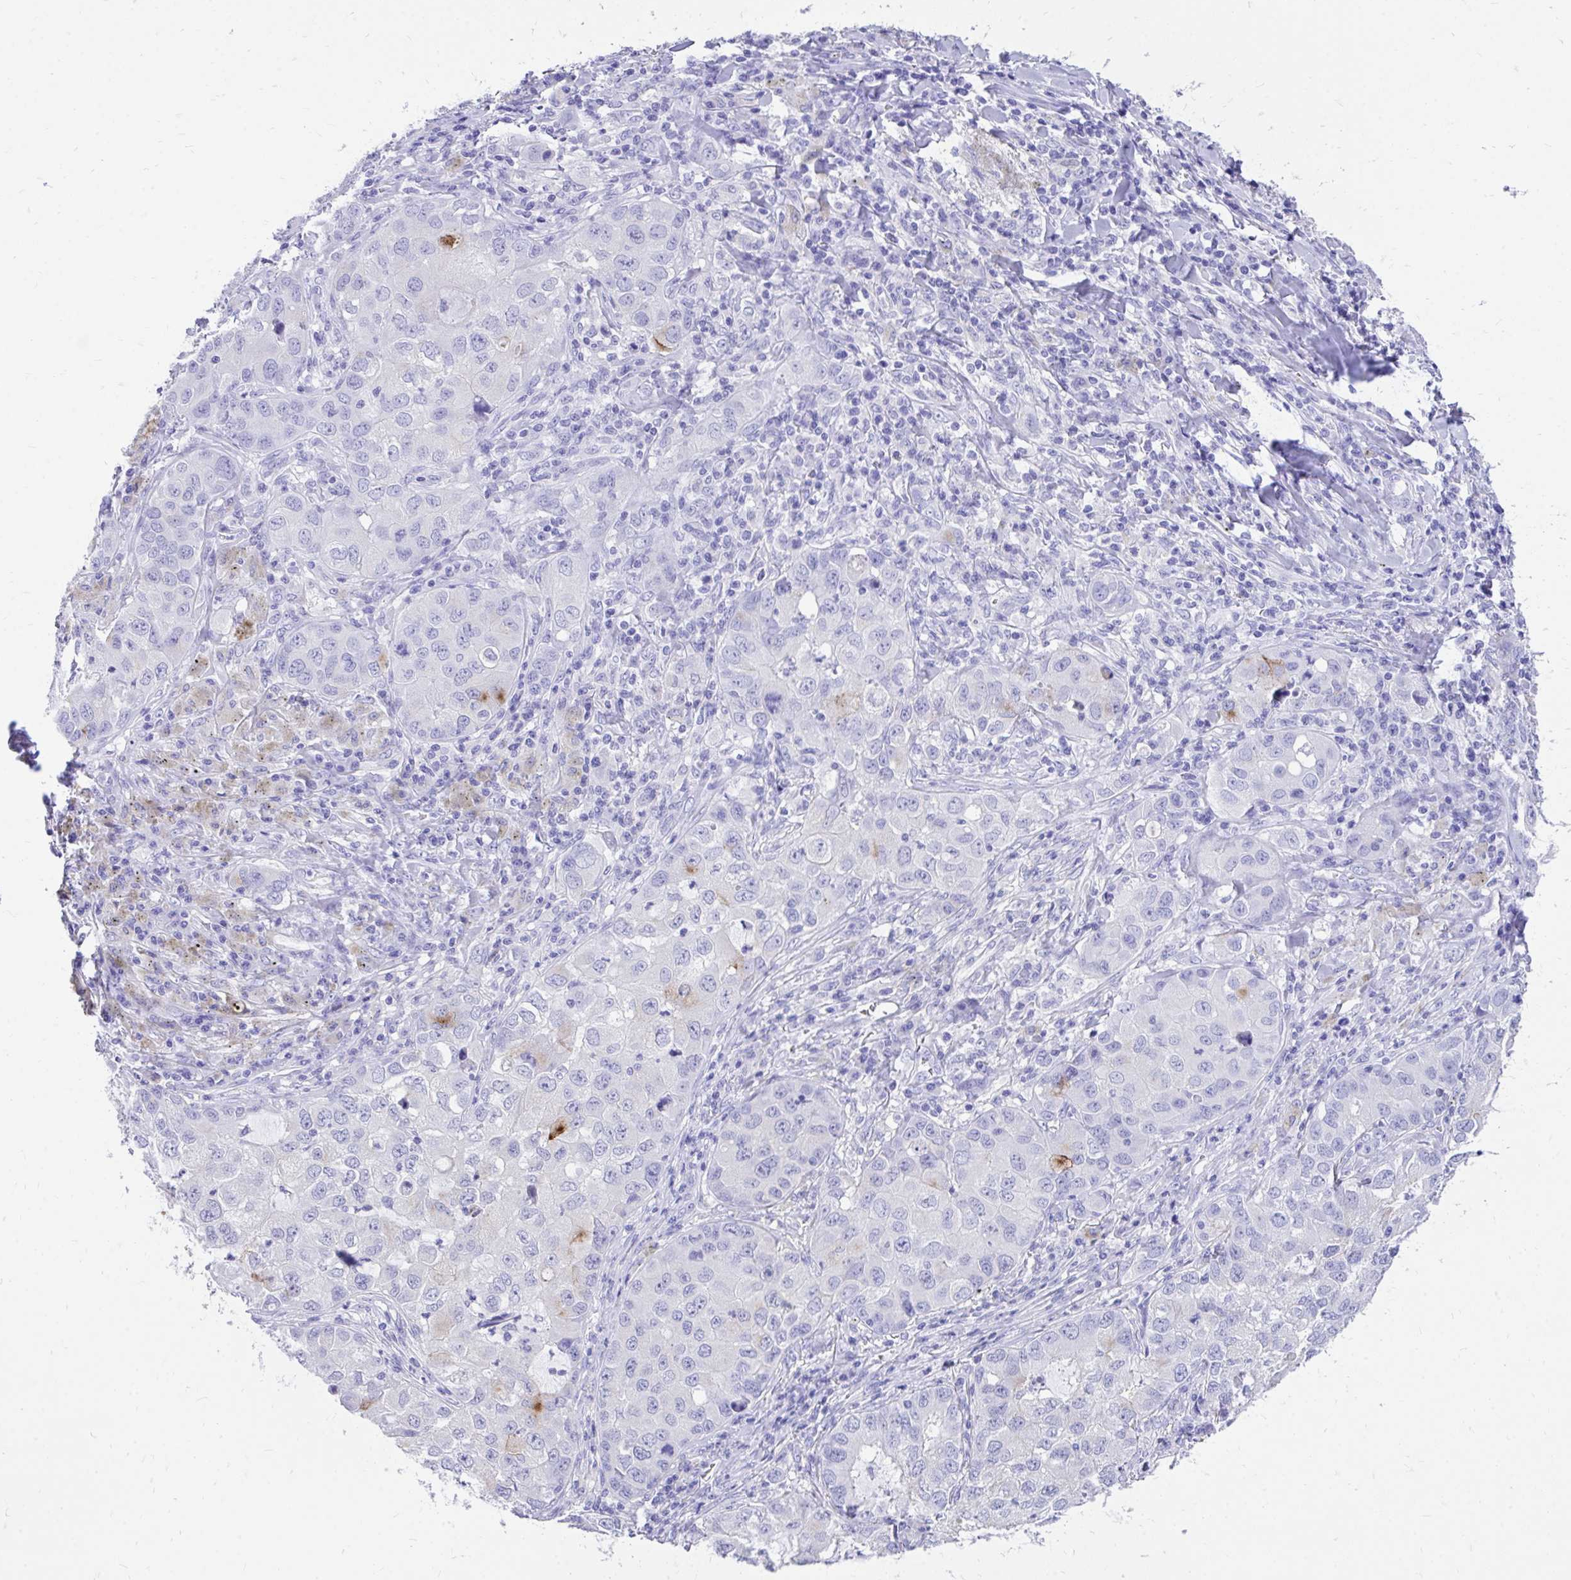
{"staining": {"intensity": "negative", "quantity": "none", "location": "none"}, "tissue": "lung cancer", "cell_type": "Tumor cells", "image_type": "cancer", "snomed": [{"axis": "morphology", "description": "Normal morphology"}, {"axis": "morphology", "description": "Adenocarcinoma, NOS"}, {"axis": "topography", "description": "Lymph node"}, {"axis": "topography", "description": "Lung"}], "caption": "This is an immunohistochemistry (IHC) image of lung cancer (adenocarcinoma). There is no expression in tumor cells.", "gene": "MON1A", "patient": {"sex": "female", "age": 51}}